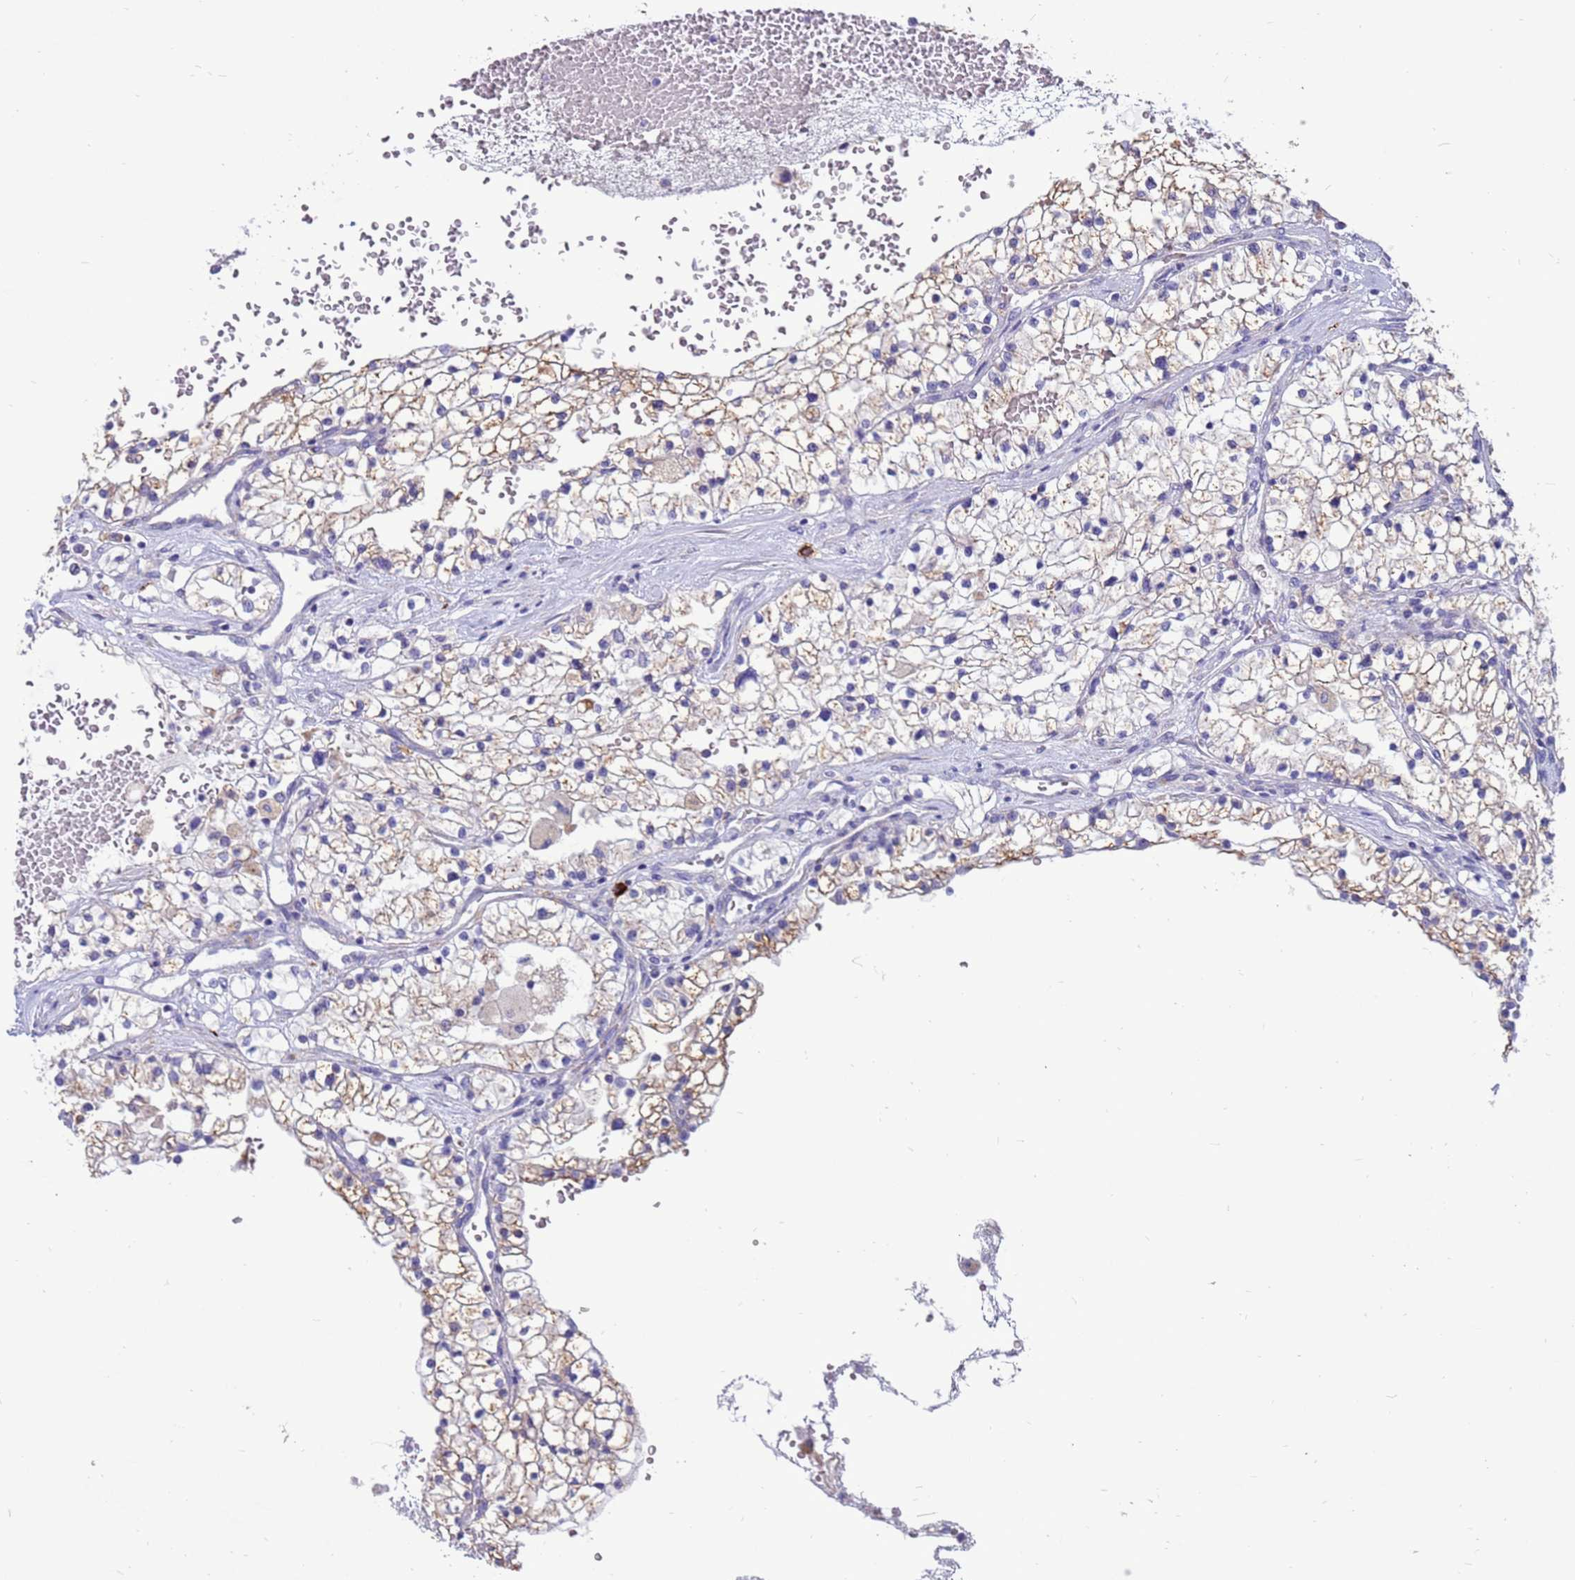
{"staining": {"intensity": "weak", "quantity": "25%-75%", "location": "cytoplasmic/membranous"}, "tissue": "renal cancer", "cell_type": "Tumor cells", "image_type": "cancer", "snomed": [{"axis": "morphology", "description": "Normal tissue, NOS"}, {"axis": "morphology", "description": "Adenocarcinoma, NOS"}, {"axis": "topography", "description": "Kidney"}], "caption": "This image exhibits immunohistochemistry (IHC) staining of human adenocarcinoma (renal), with low weak cytoplasmic/membranous positivity in approximately 25%-75% of tumor cells.", "gene": "PDE10A", "patient": {"sex": "male", "age": 68}}